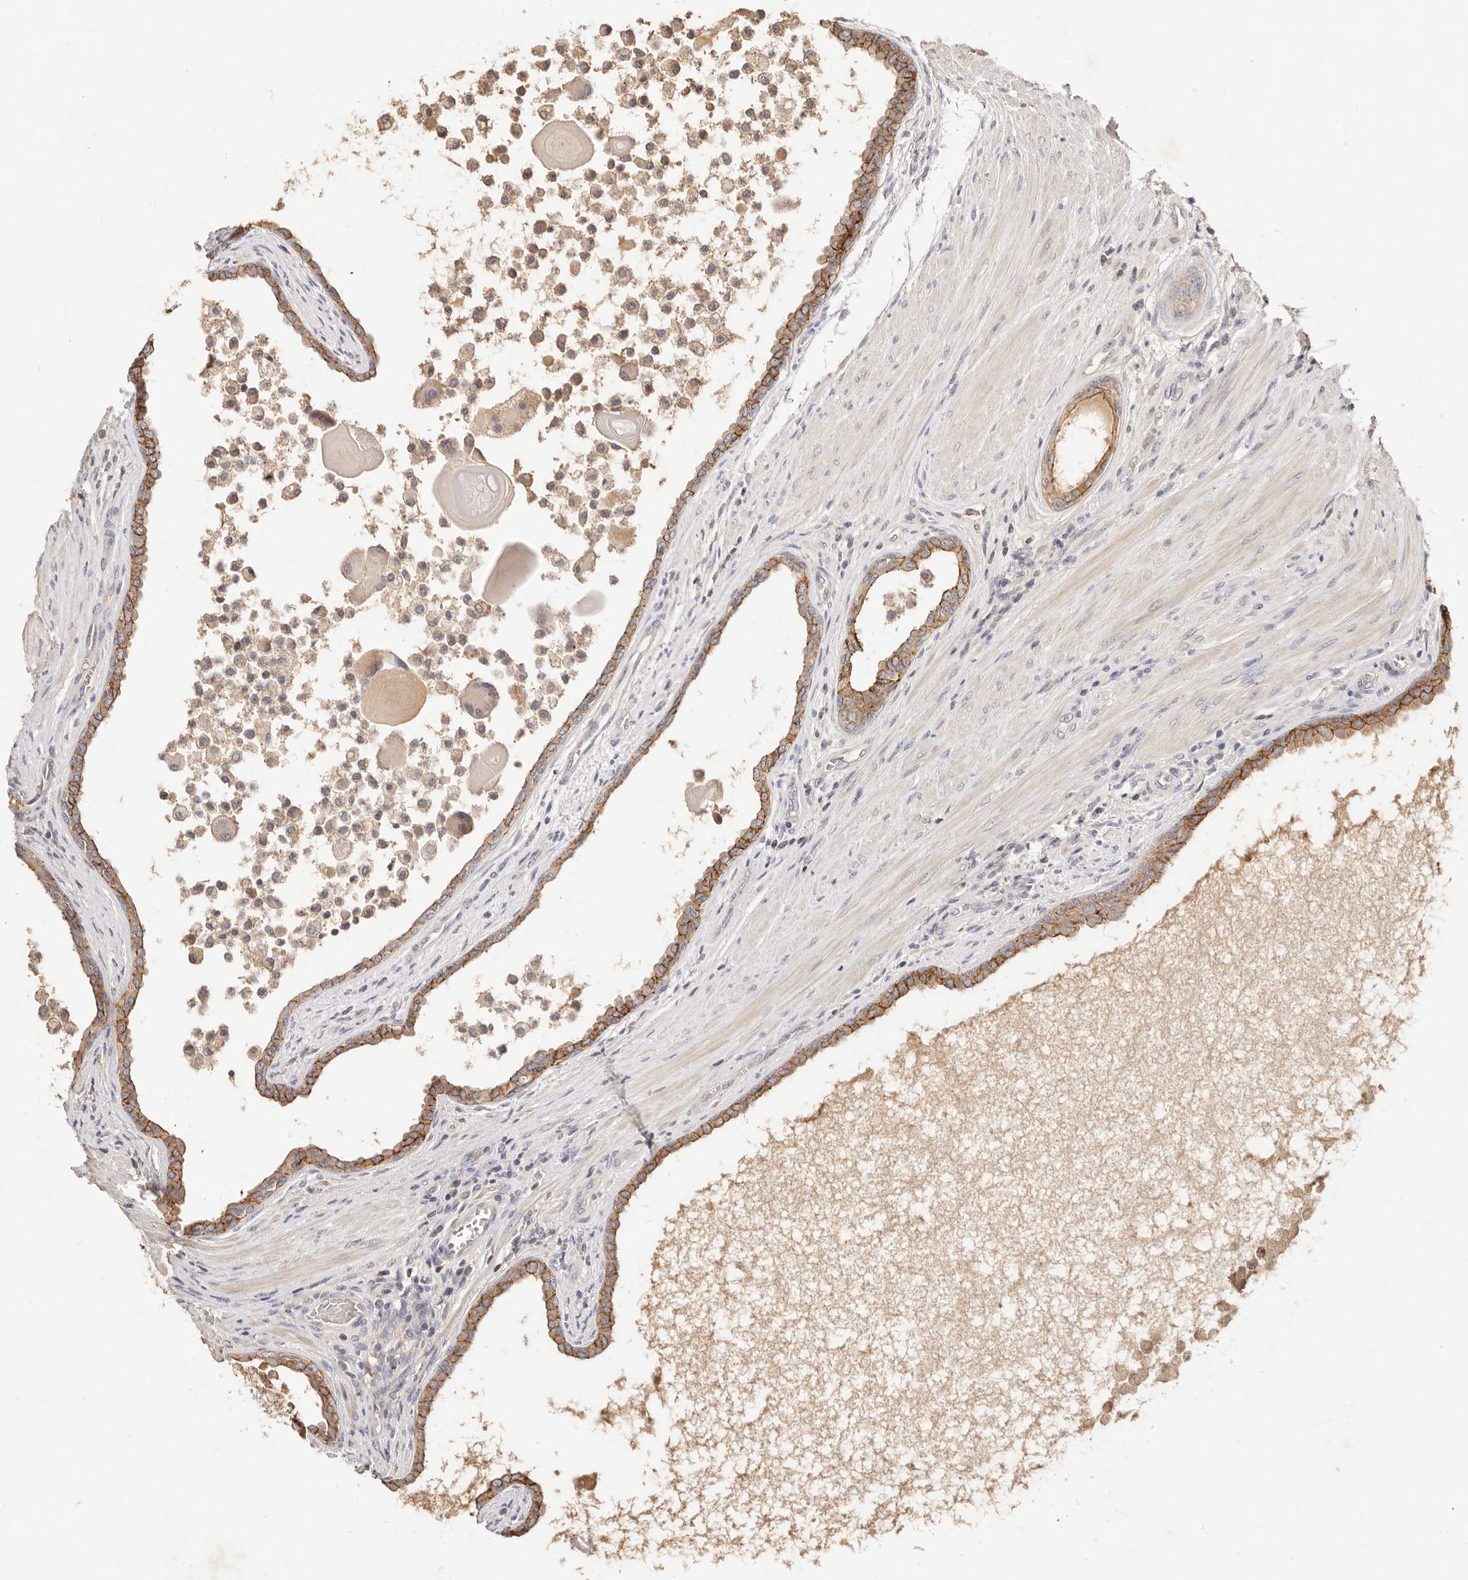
{"staining": {"intensity": "moderate", "quantity": ">75%", "location": "cytoplasmic/membranous"}, "tissue": "prostate cancer", "cell_type": "Tumor cells", "image_type": "cancer", "snomed": [{"axis": "morphology", "description": "Normal tissue, NOS"}, {"axis": "morphology", "description": "Adenocarcinoma, Low grade"}, {"axis": "topography", "description": "Prostate"}, {"axis": "topography", "description": "Peripheral nerve tissue"}], "caption": "Prostate adenocarcinoma (low-grade) stained with DAB (3,3'-diaminobenzidine) immunohistochemistry (IHC) exhibits medium levels of moderate cytoplasmic/membranous expression in approximately >75% of tumor cells.", "gene": "CXADR", "patient": {"sex": "male", "age": 71}}